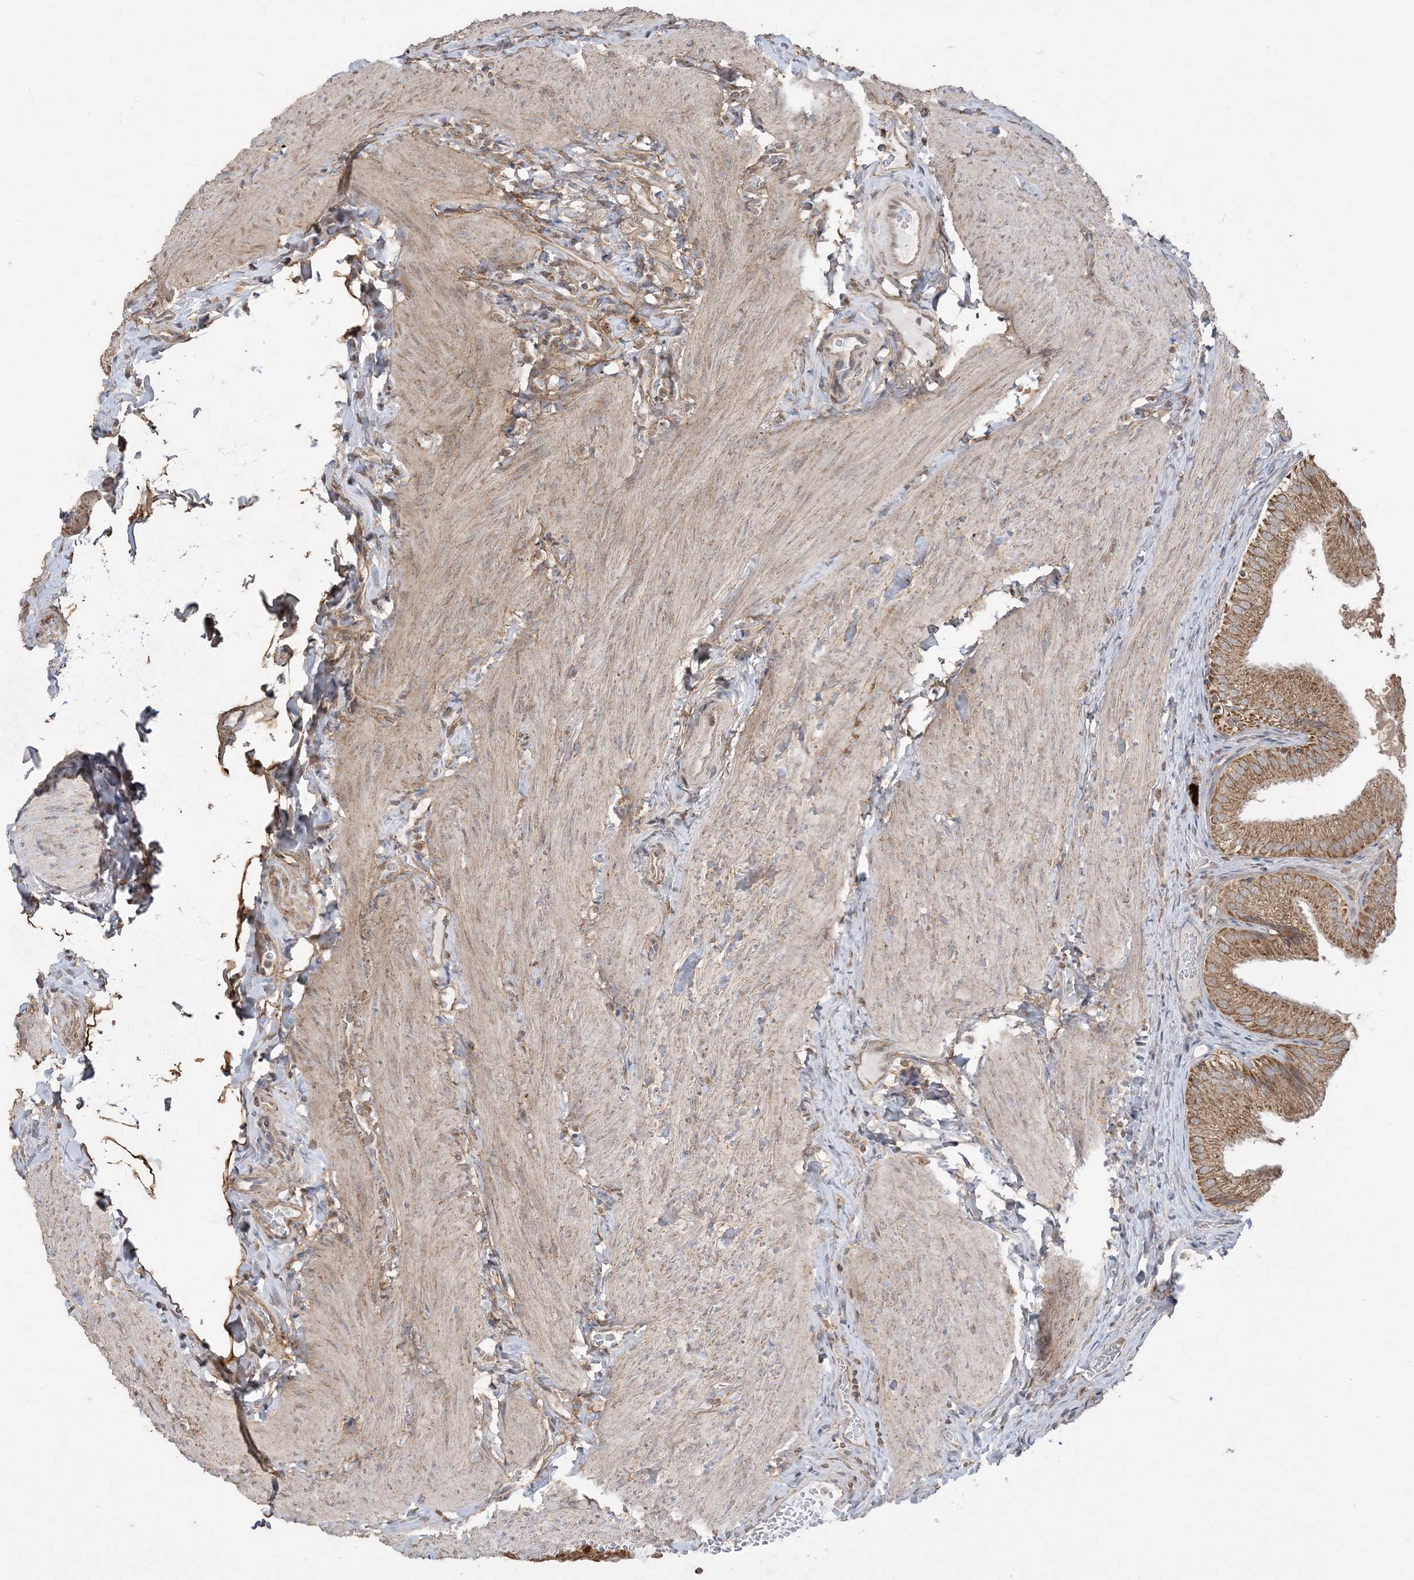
{"staining": {"intensity": "strong", "quantity": ">75%", "location": "cytoplasmic/membranous"}, "tissue": "gallbladder", "cell_type": "Glandular cells", "image_type": "normal", "snomed": [{"axis": "morphology", "description": "Normal tissue, NOS"}, {"axis": "topography", "description": "Gallbladder"}], "caption": "Immunohistochemical staining of benign human gallbladder exhibits high levels of strong cytoplasmic/membranous positivity in about >75% of glandular cells. (DAB (3,3'-diaminobenzidine) IHC with brightfield microscopy, high magnification).", "gene": "SIRT3", "patient": {"sex": "female", "age": 30}}